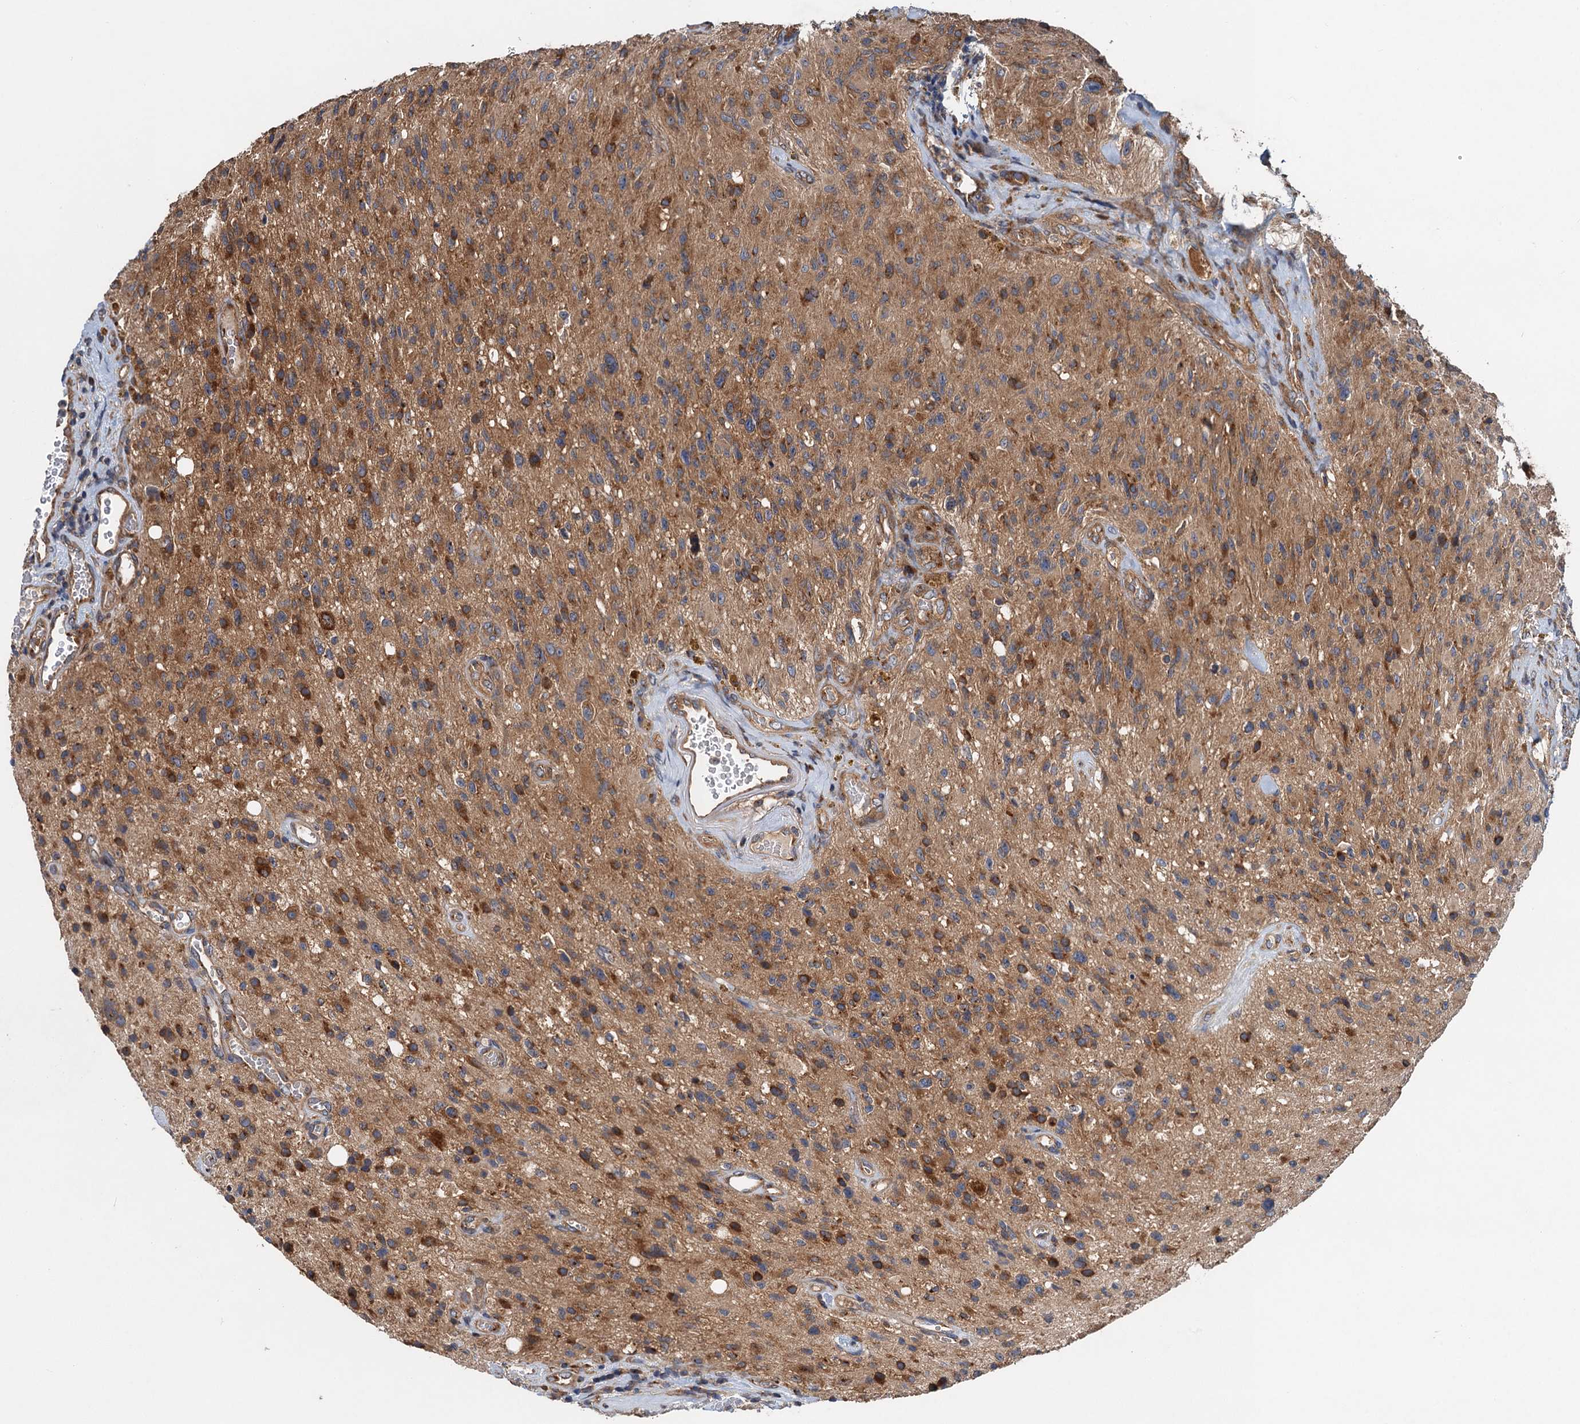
{"staining": {"intensity": "moderate", "quantity": ">75%", "location": "cytoplasmic/membranous"}, "tissue": "glioma", "cell_type": "Tumor cells", "image_type": "cancer", "snomed": [{"axis": "morphology", "description": "Glioma, malignant, High grade"}, {"axis": "topography", "description": "Brain"}], "caption": "This image displays immunohistochemistry (IHC) staining of glioma, with medium moderate cytoplasmic/membranous expression in about >75% of tumor cells.", "gene": "COG3", "patient": {"sex": "male", "age": 69}}